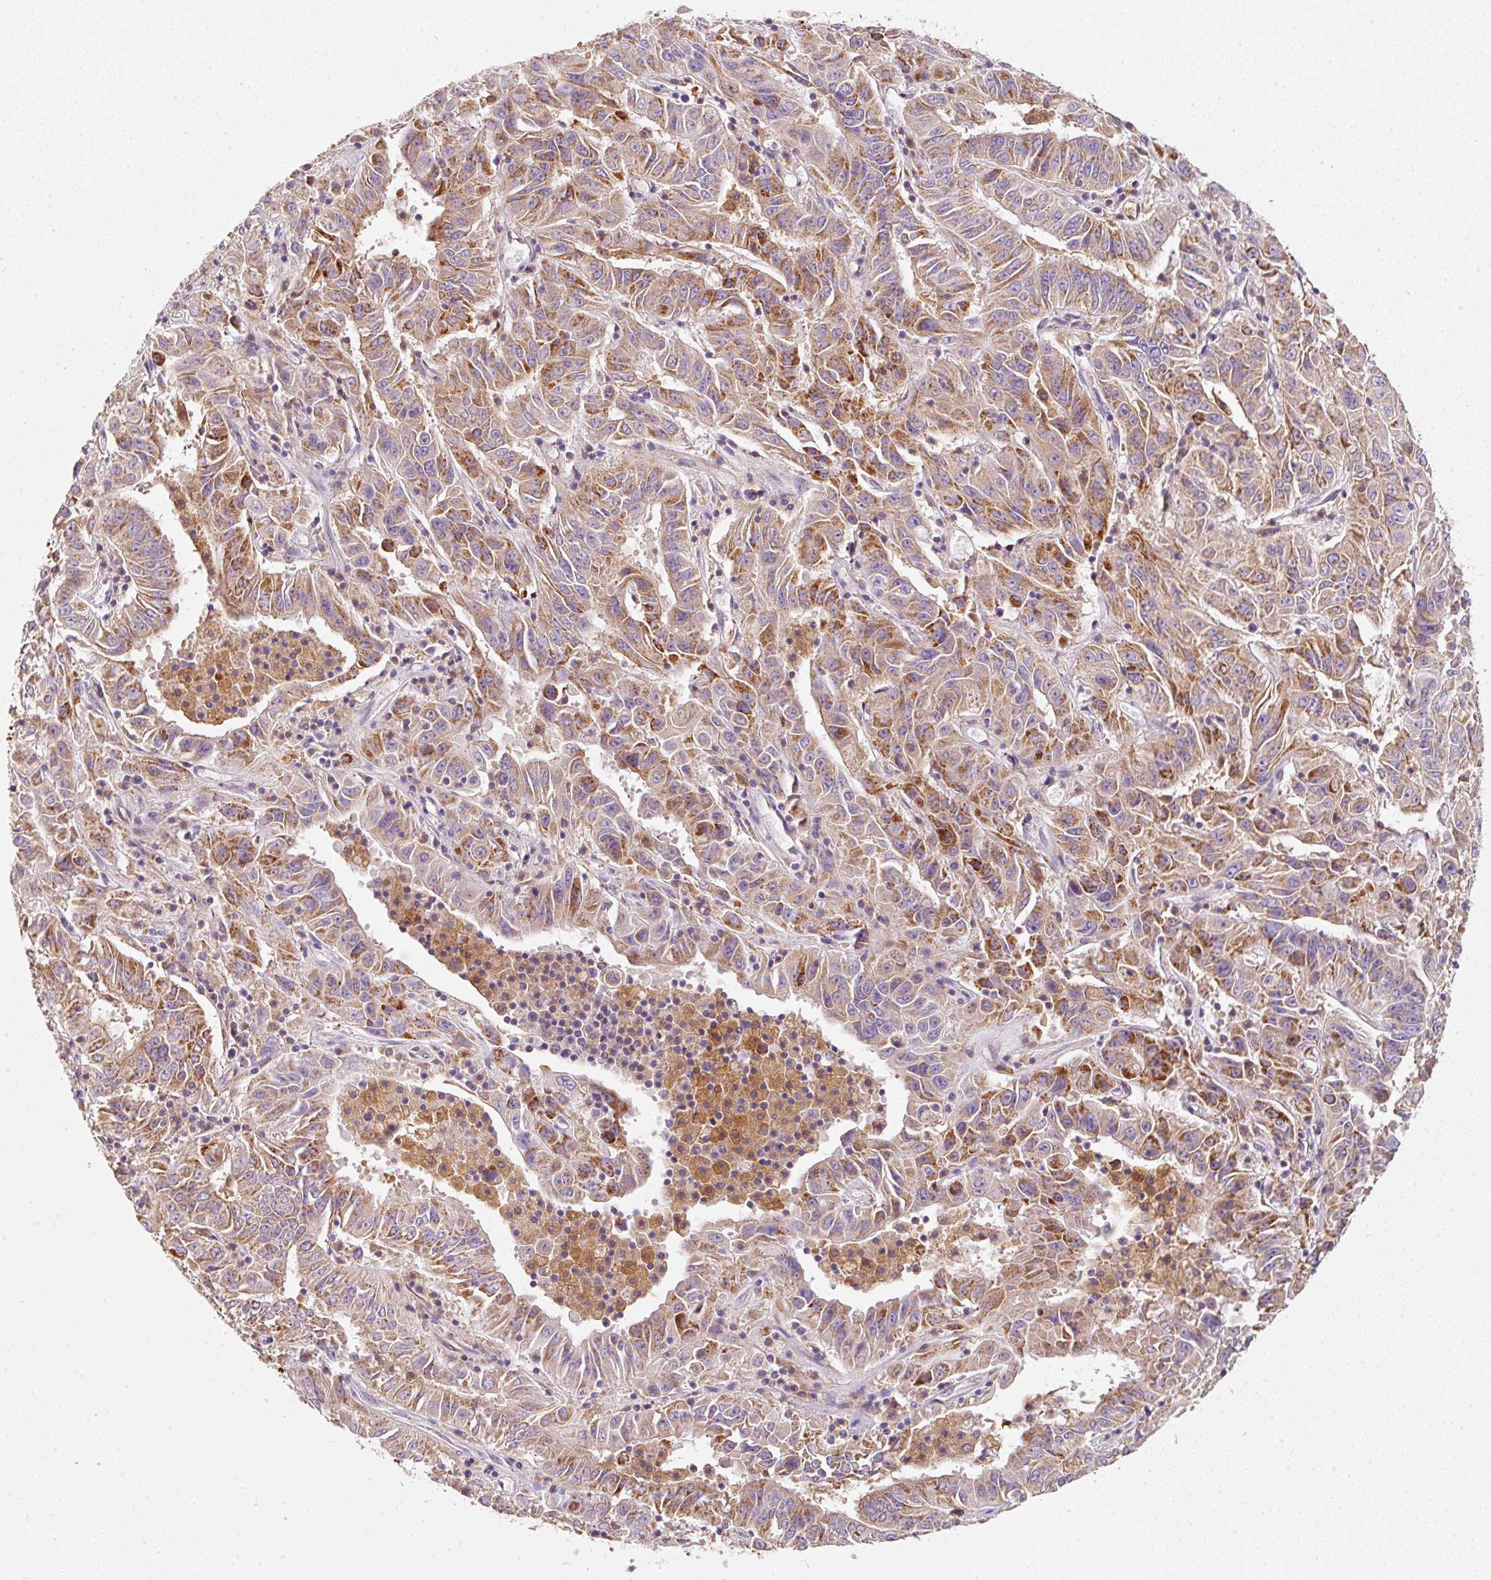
{"staining": {"intensity": "strong", "quantity": "25%-75%", "location": "cytoplasmic/membranous"}, "tissue": "pancreatic cancer", "cell_type": "Tumor cells", "image_type": "cancer", "snomed": [{"axis": "morphology", "description": "Adenocarcinoma, NOS"}, {"axis": "topography", "description": "Pancreas"}], "caption": "Pancreatic adenocarcinoma tissue displays strong cytoplasmic/membranous positivity in approximately 25%-75% of tumor cells, visualized by immunohistochemistry. The staining was performed using DAB (3,3'-diaminobenzidine) to visualize the protein expression in brown, while the nuclei were stained in blue with hematoxylin (Magnification: 20x).", "gene": "IQGAP2", "patient": {"sex": "male", "age": 63}}